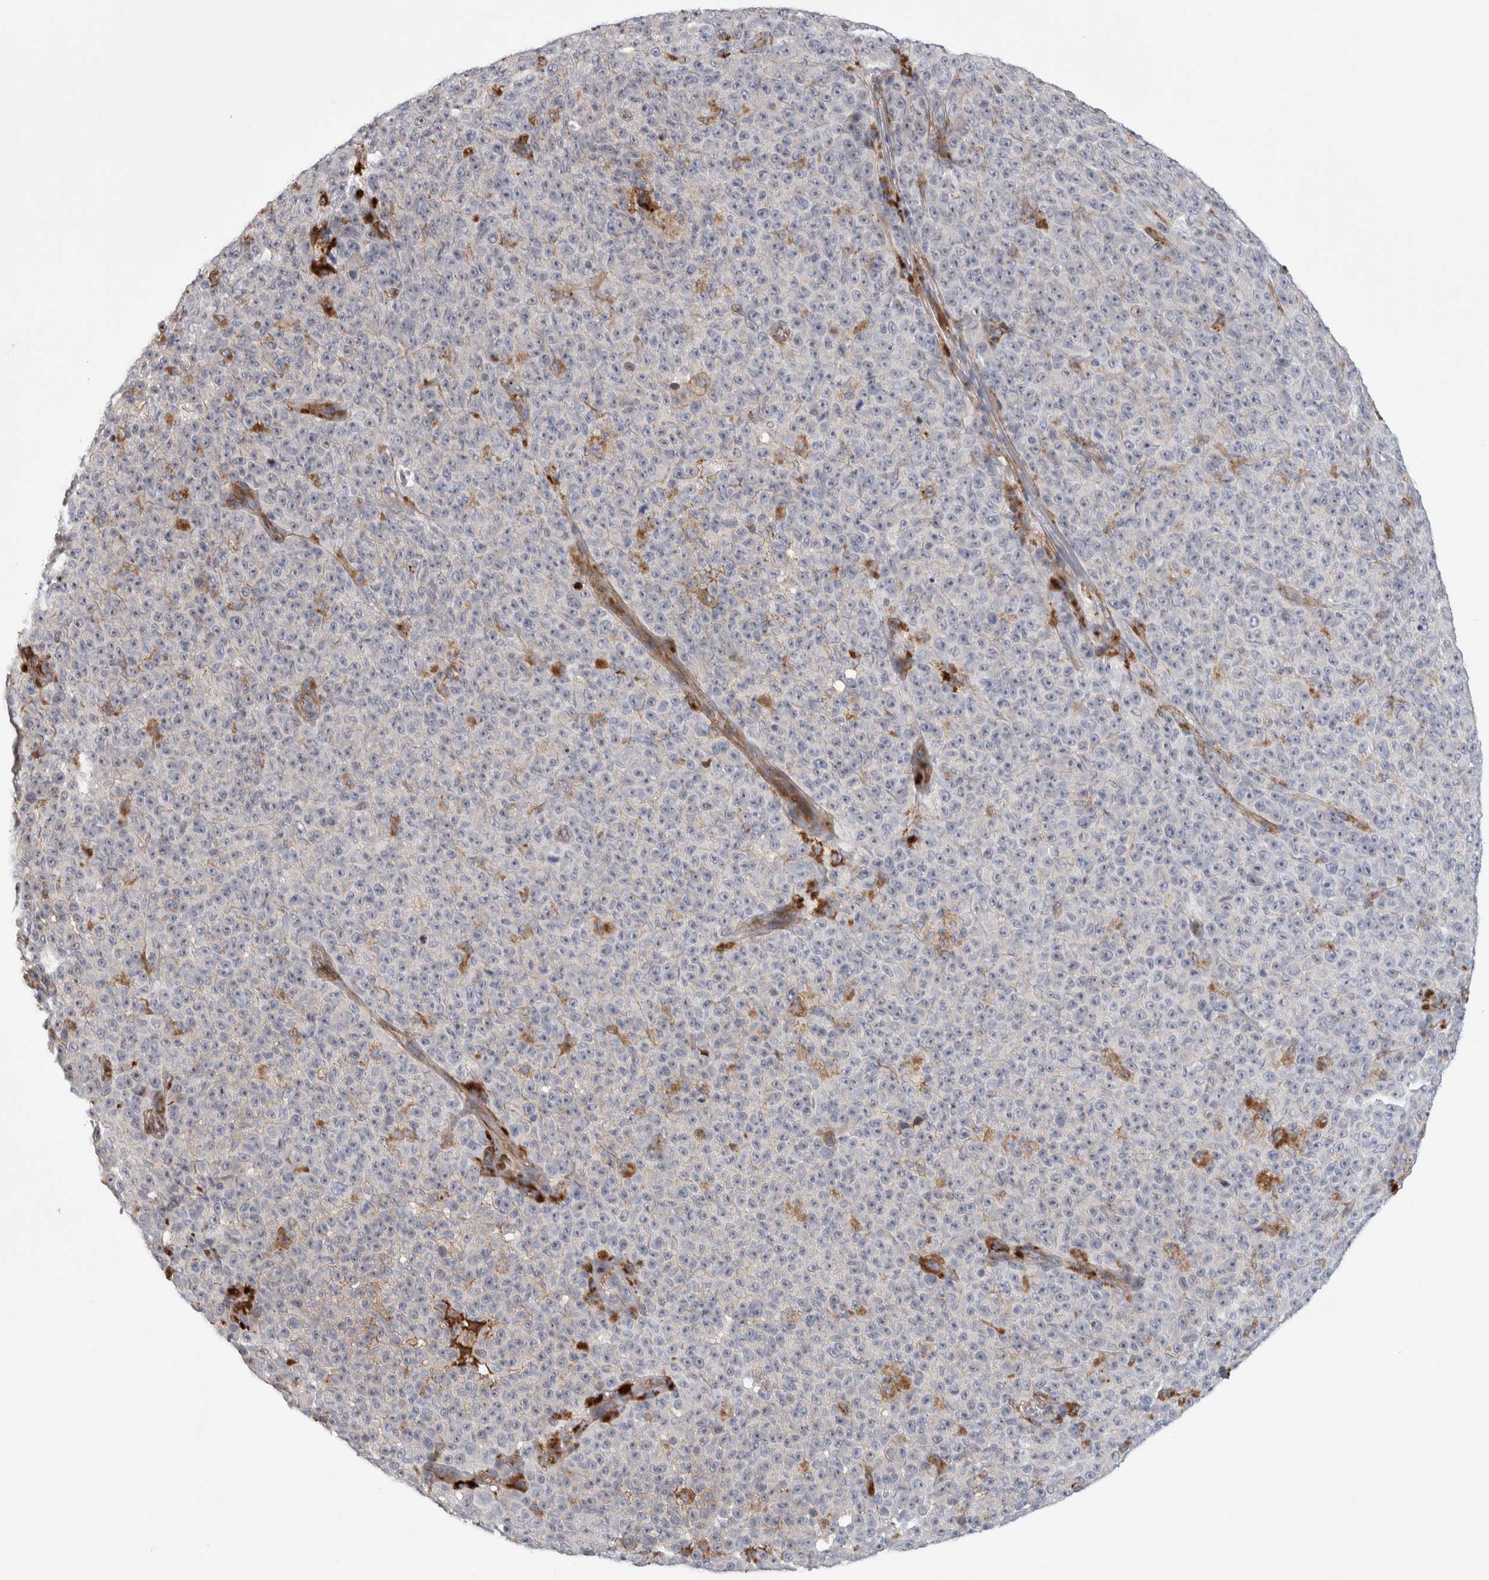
{"staining": {"intensity": "weak", "quantity": "<25%", "location": "cytoplasmic/membranous"}, "tissue": "melanoma", "cell_type": "Tumor cells", "image_type": "cancer", "snomed": [{"axis": "morphology", "description": "Malignant melanoma, NOS"}, {"axis": "topography", "description": "Skin"}], "caption": "This photomicrograph is of malignant melanoma stained with immunohistochemistry to label a protein in brown with the nuclei are counter-stained blue. There is no expression in tumor cells. (DAB IHC, high magnification).", "gene": "PSMG3", "patient": {"sex": "female", "age": 82}}